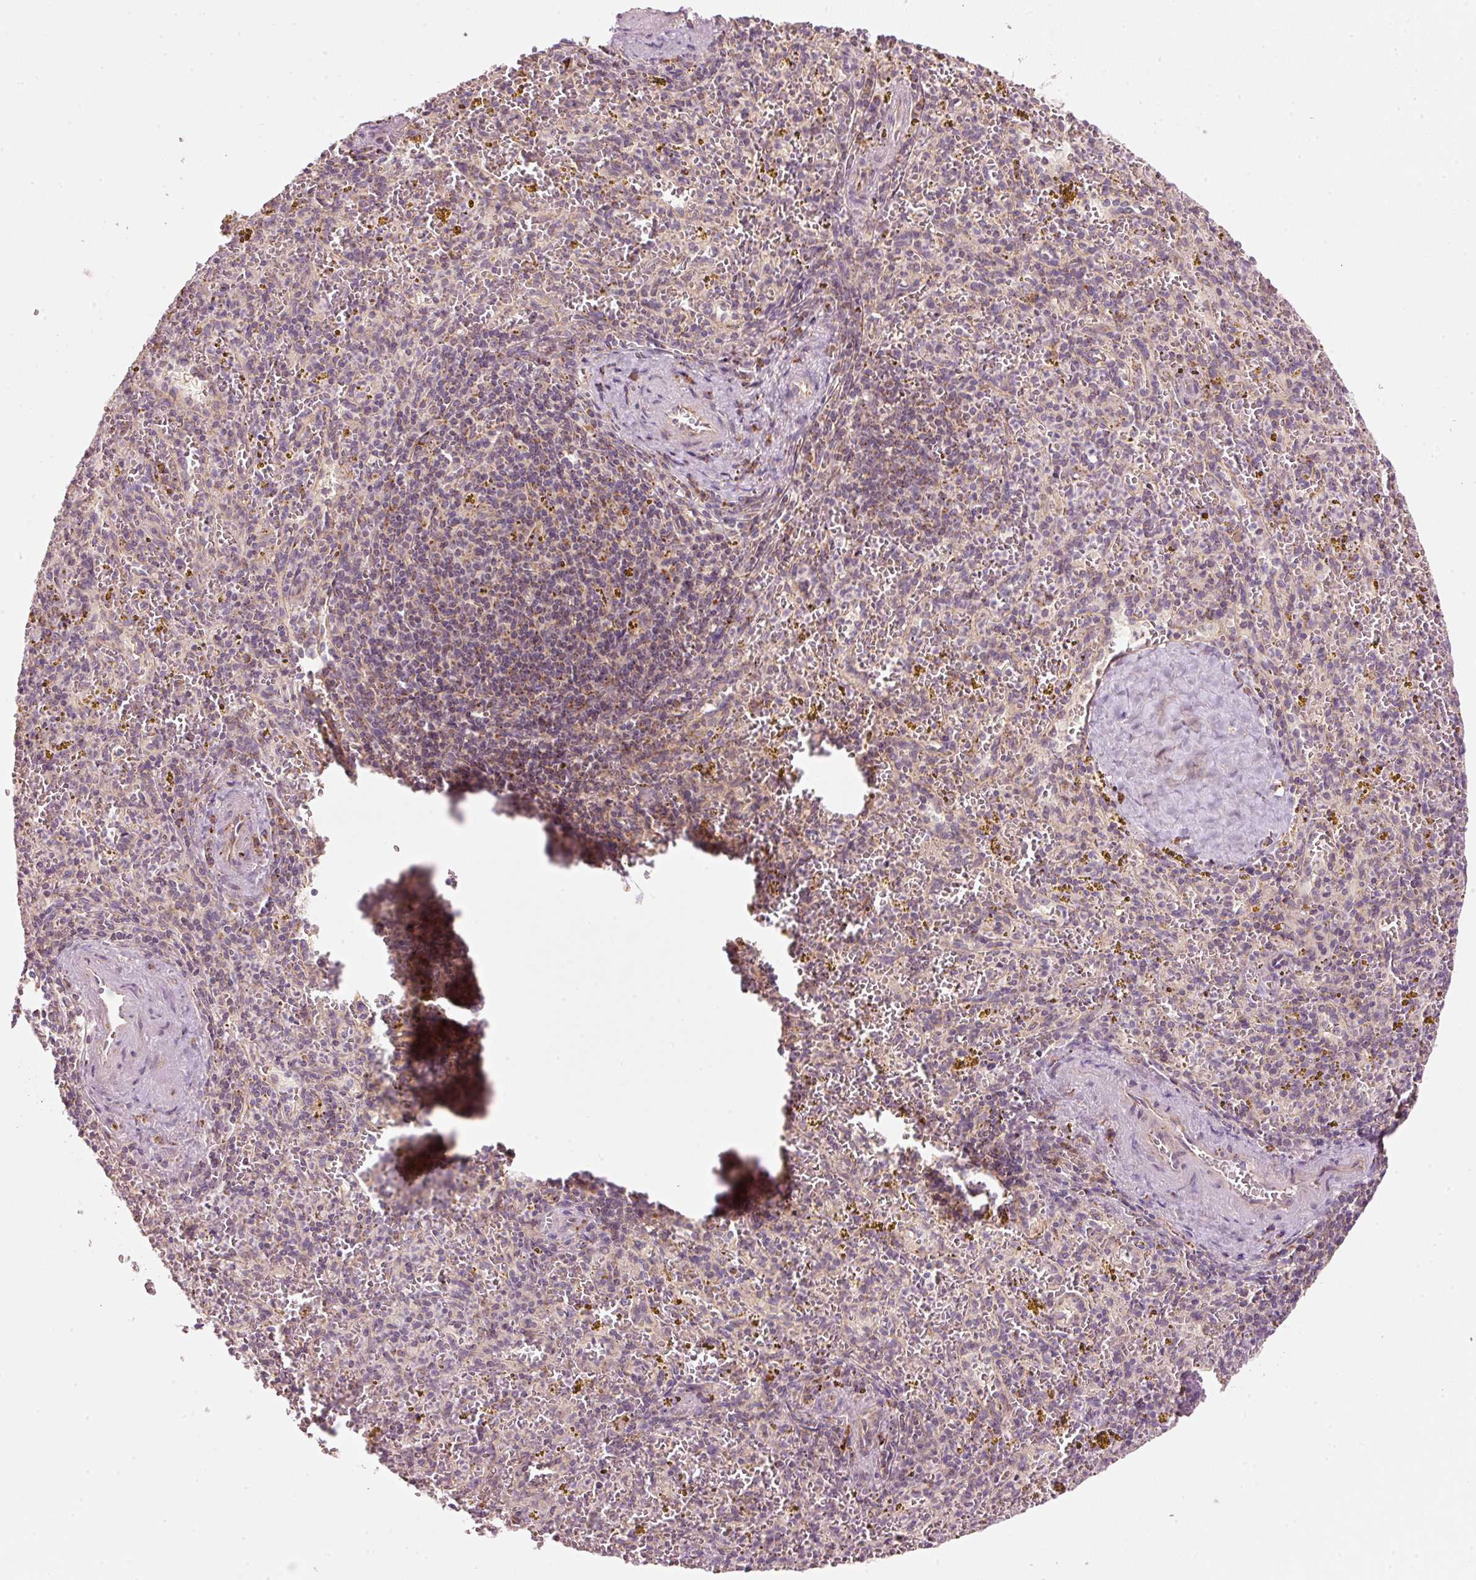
{"staining": {"intensity": "weak", "quantity": "<25%", "location": "cytoplasmic/membranous"}, "tissue": "spleen", "cell_type": "Cells in red pulp", "image_type": "normal", "snomed": [{"axis": "morphology", "description": "Normal tissue, NOS"}, {"axis": "topography", "description": "Spleen"}], "caption": "High magnification brightfield microscopy of normal spleen stained with DAB (brown) and counterstained with hematoxylin (blue): cells in red pulp show no significant positivity.", "gene": "FAM78B", "patient": {"sex": "male", "age": 57}}